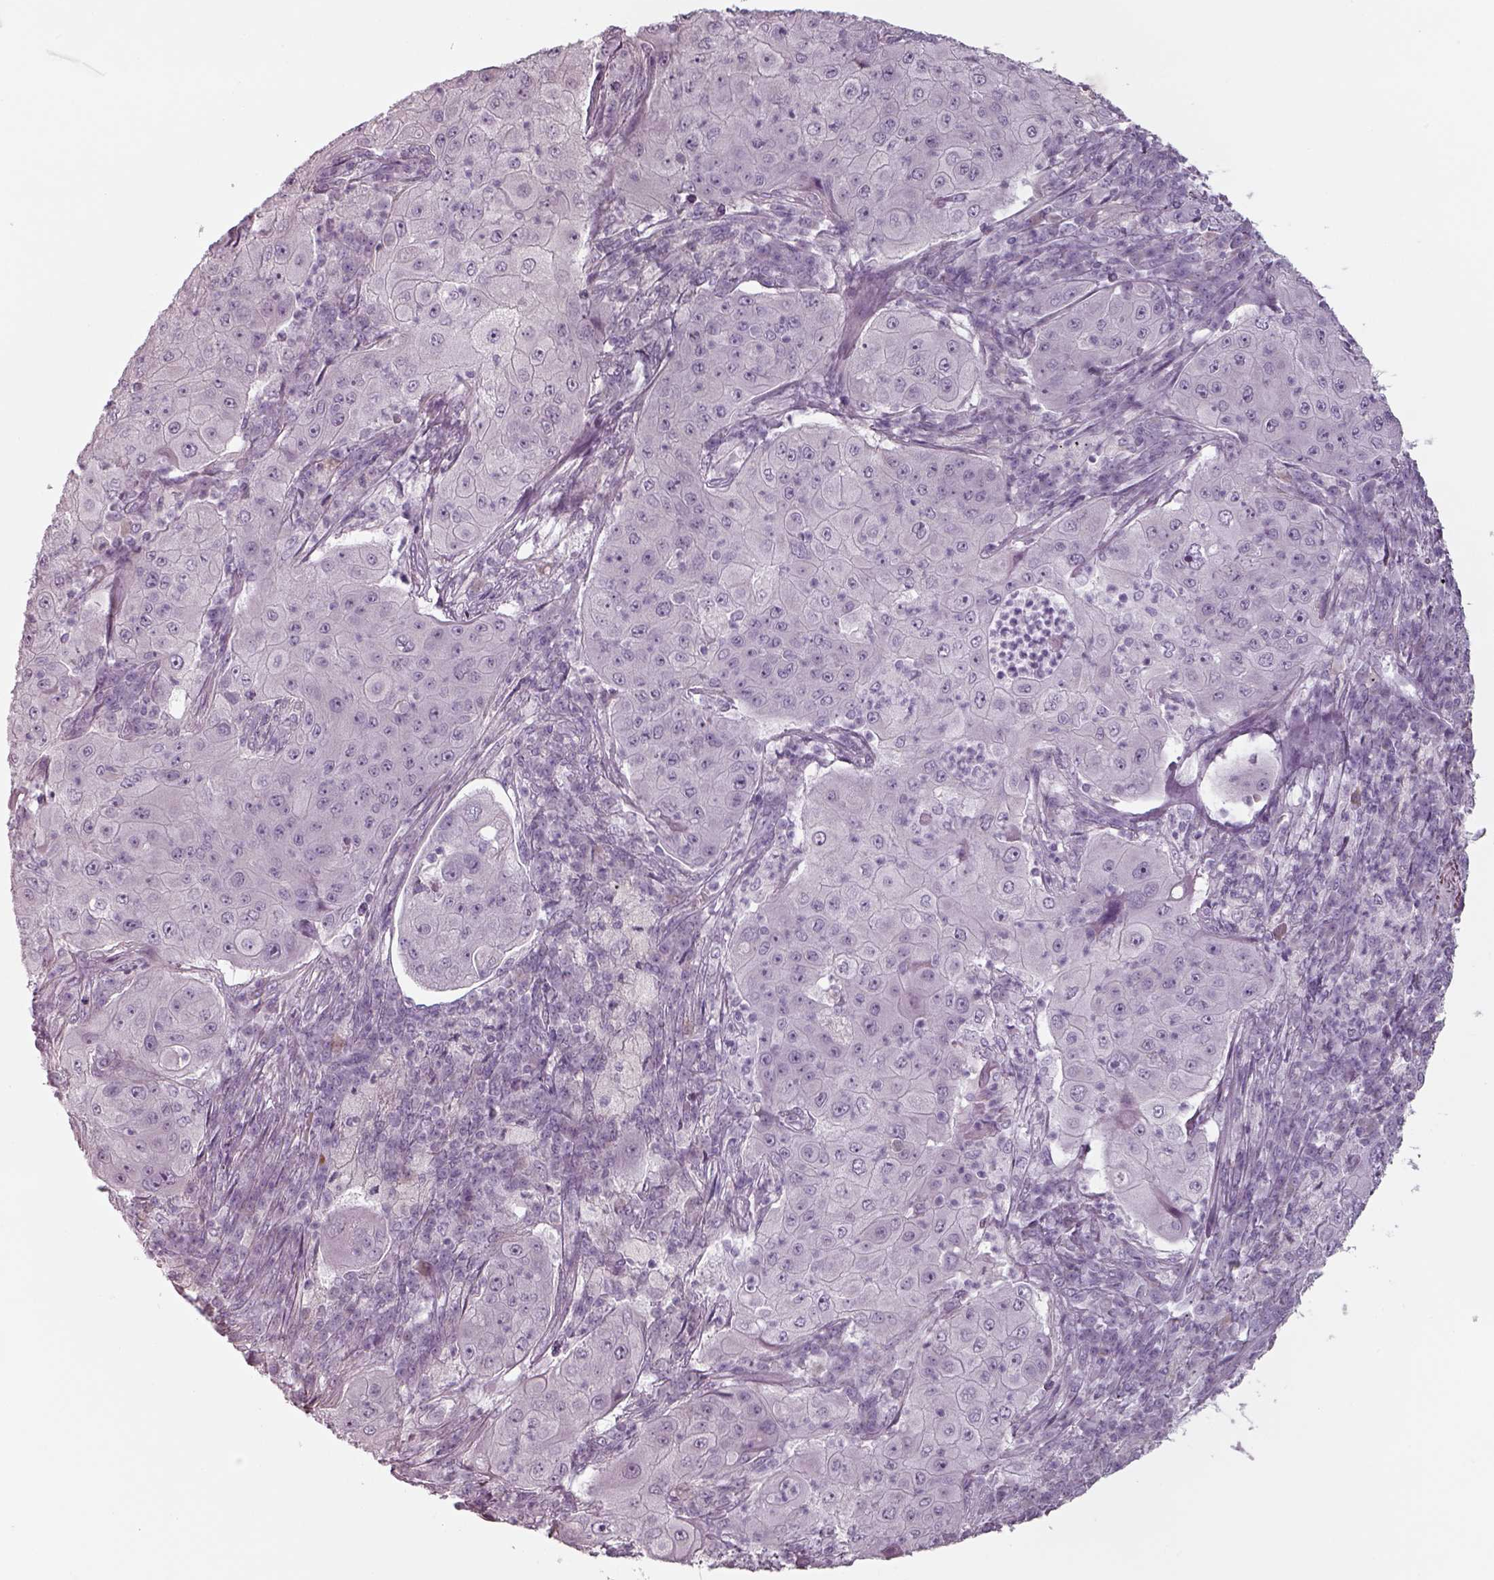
{"staining": {"intensity": "negative", "quantity": "none", "location": "none"}, "tissue": "lung cancer", "cell_type": "Tumor cells", "image_type": "cancer", "snomed": [{"axis": "morphology", "description": "Squamous cell carcinoma, NOS"}, {"axis": "topography", "description": "Lung"}], "caption": "A high-resolution photomicrograph shows immunohistochemistry staining of lung squamous cell carcinoma, which demonstrates no significant expression in tumor cells.", "gene": "SEPTIN14", "patient": {"sex": "female", "age": 59}}